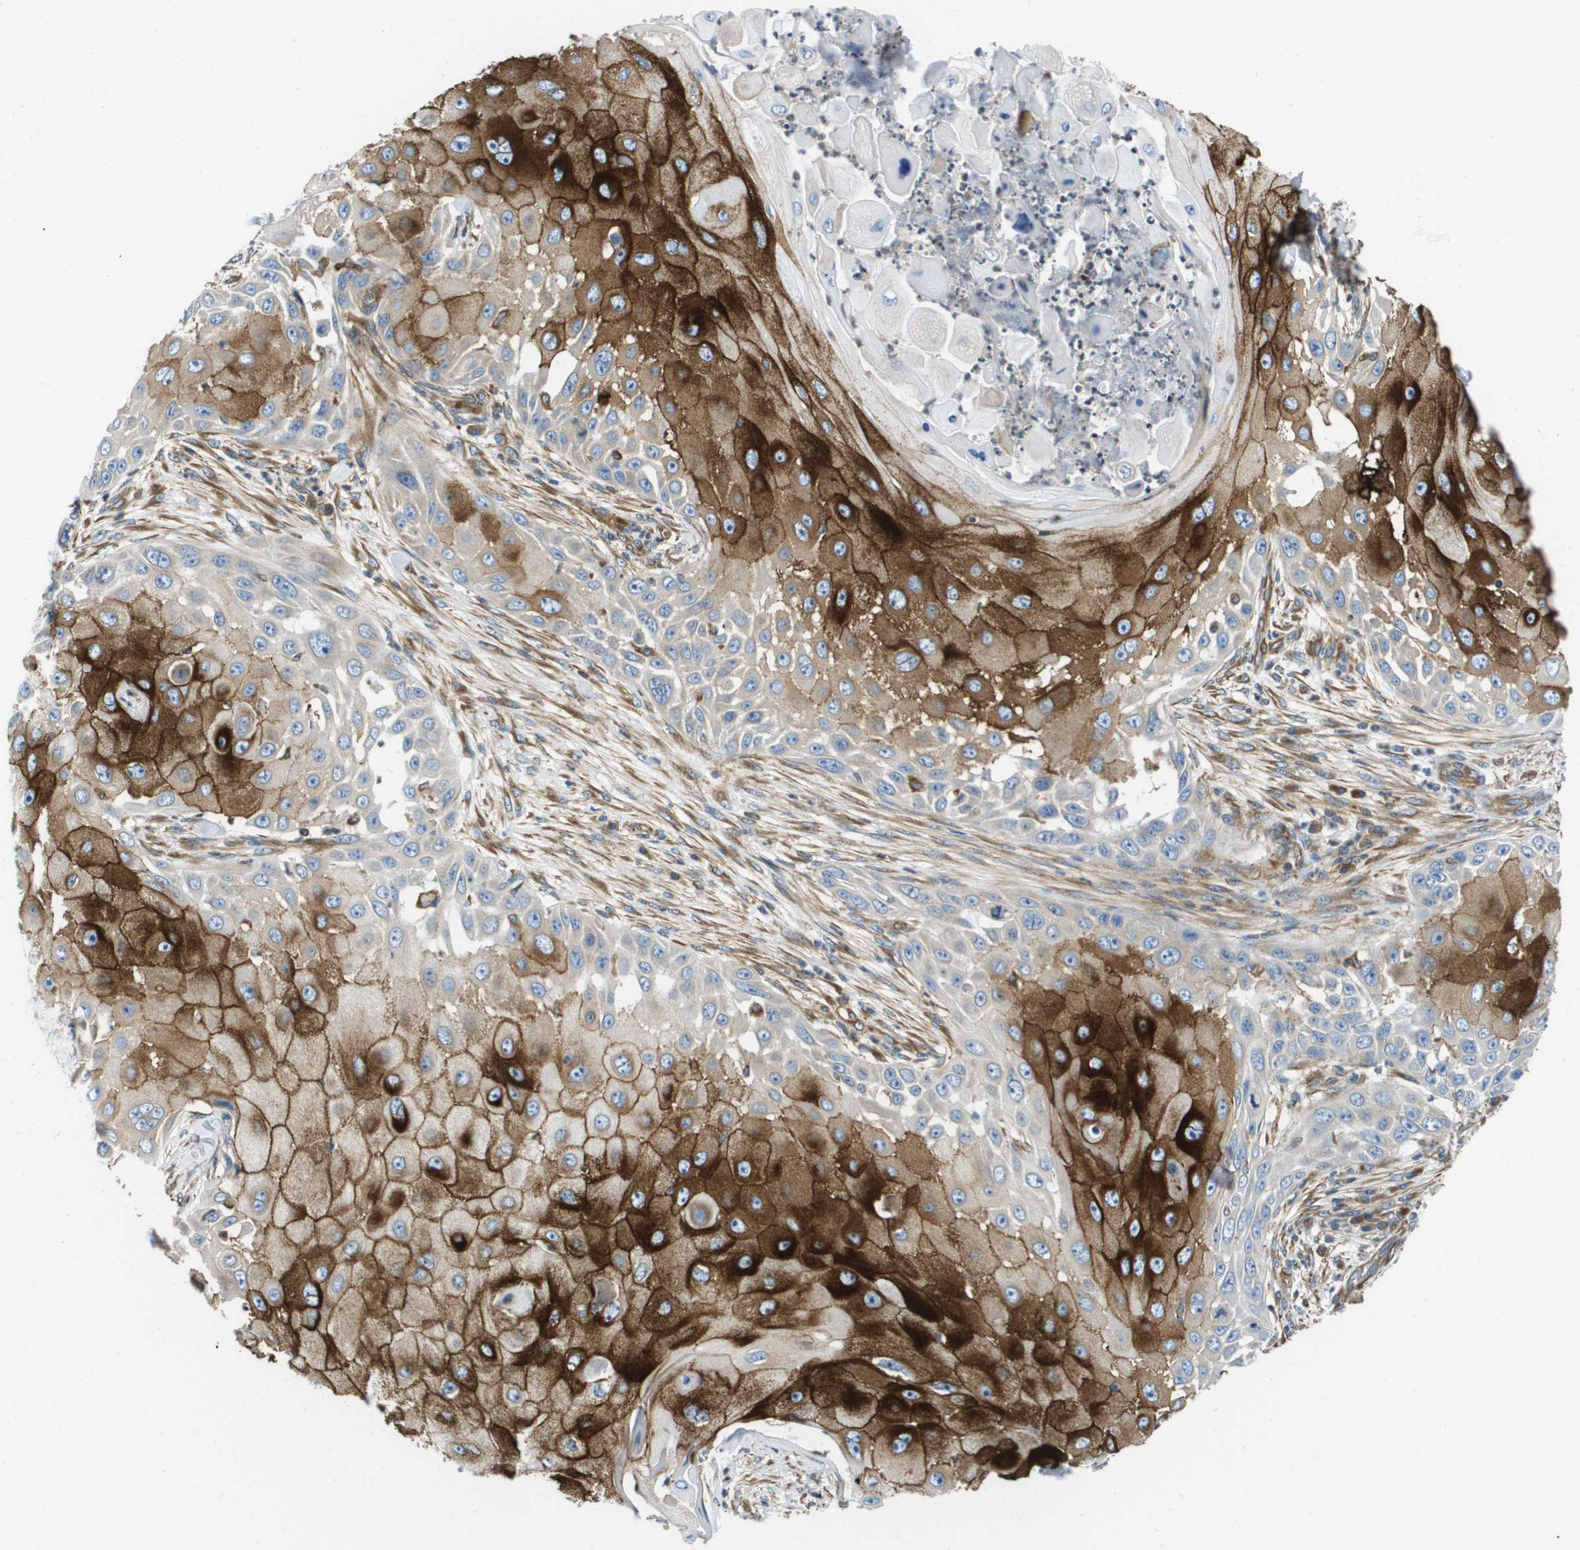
{"staining": {"intensity": "strong", "quantity": ">75%", "location": "cytoplasmic/membranous"}, "tissue": "skin cancer", "cell_type": "Tumor cells", "image_type": "cancer", "snomed": [{"axis": "morphology", "description": "Squamous cell carcinoma, NOS"}, {"axis": "topography", "description": "Skin"}], "caption": "Protein expression analysis of human skin cancer (squamous cell carcinoma) reveals strong cytoplasmic/membranous expression in approximately >75% of tumor cells.", "gene": "HSD17B12", "patient": {"sex": "female", "age": 44}}